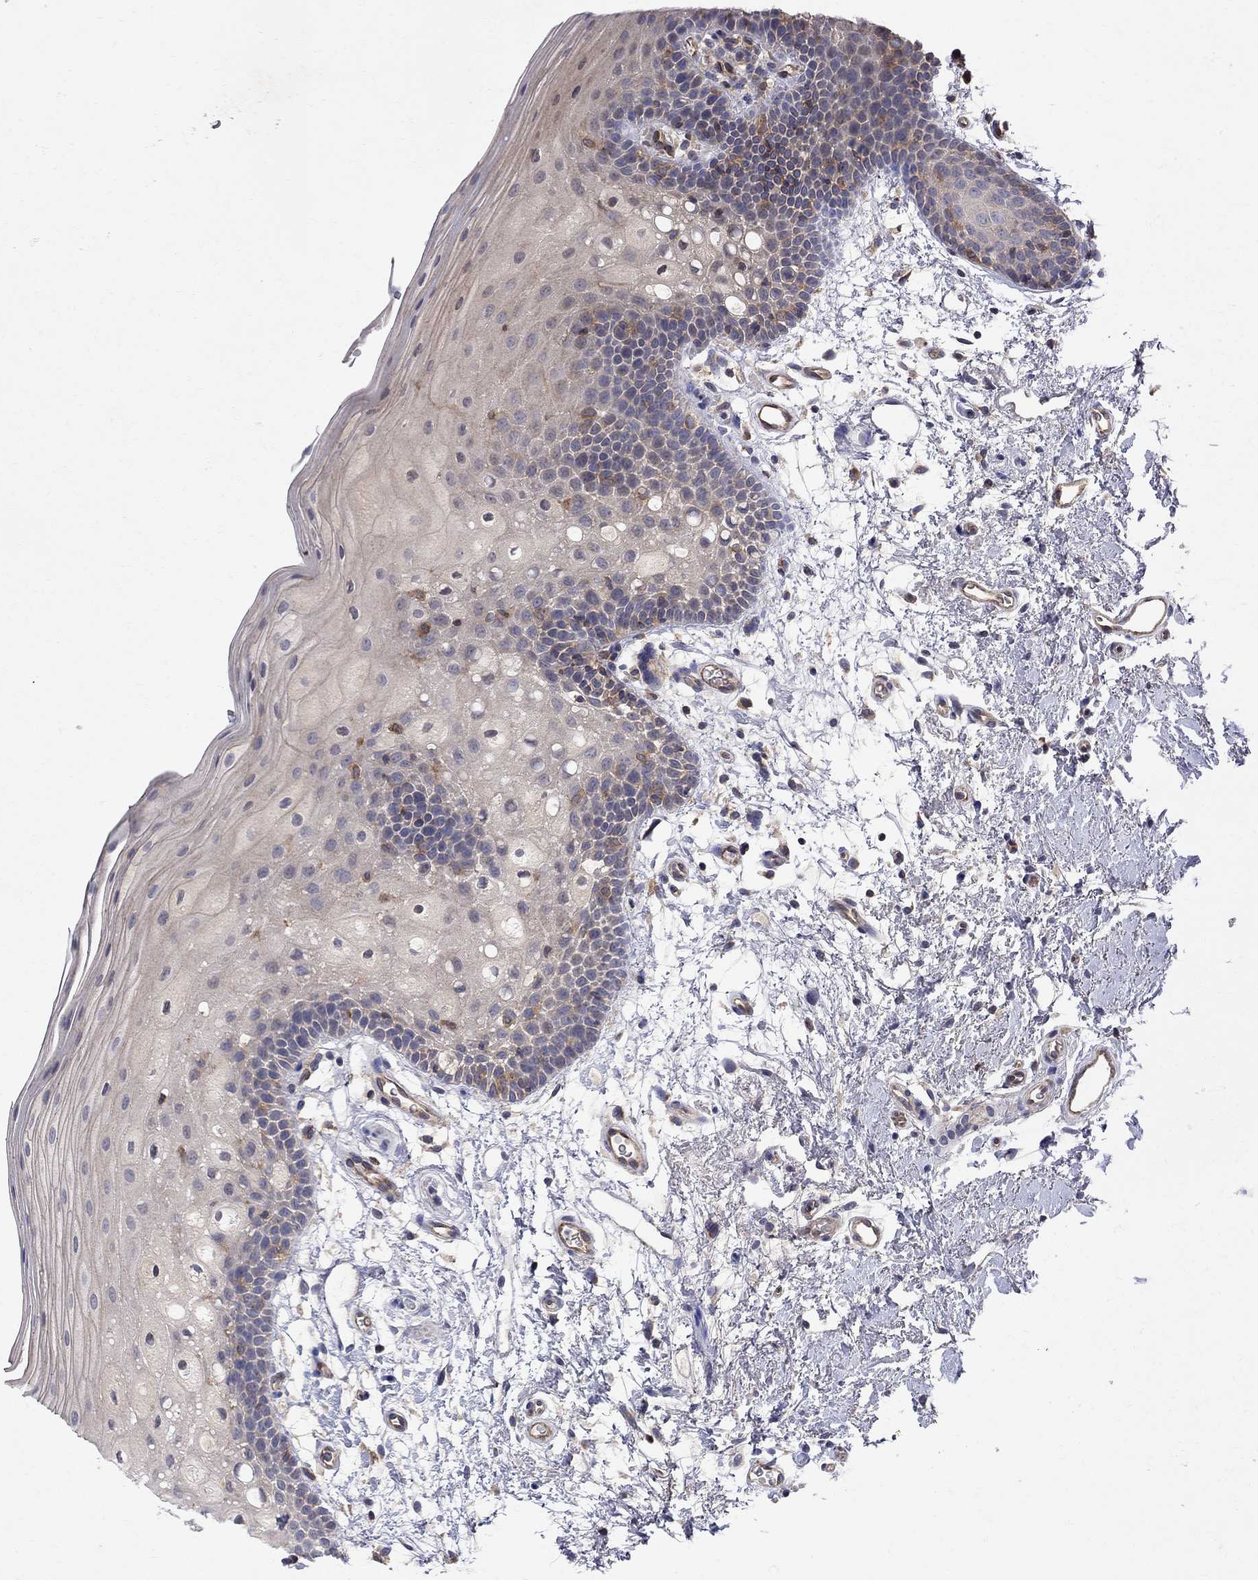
{"staining": {"intensity": "negative", "quantity": "none", "location": "none"}, "tissue": "oral mucosa", "cell_type": "Squamous epithelial cells", "image_type": "normal", "snomed": [{"axis": "morphology", "description": "Normal tissue, NOS"}, {"axis": "topography", "description": "Oral tissue"}, {"axis": "topography", "description": "Tounge, NOS"}], "caption": "Protein analysis of unremarkable oral mucosa exhibits no significant staining in squamous epithelial cells.", "gene": "ABI3", "patient": {"sex": "female", "age": 83}}